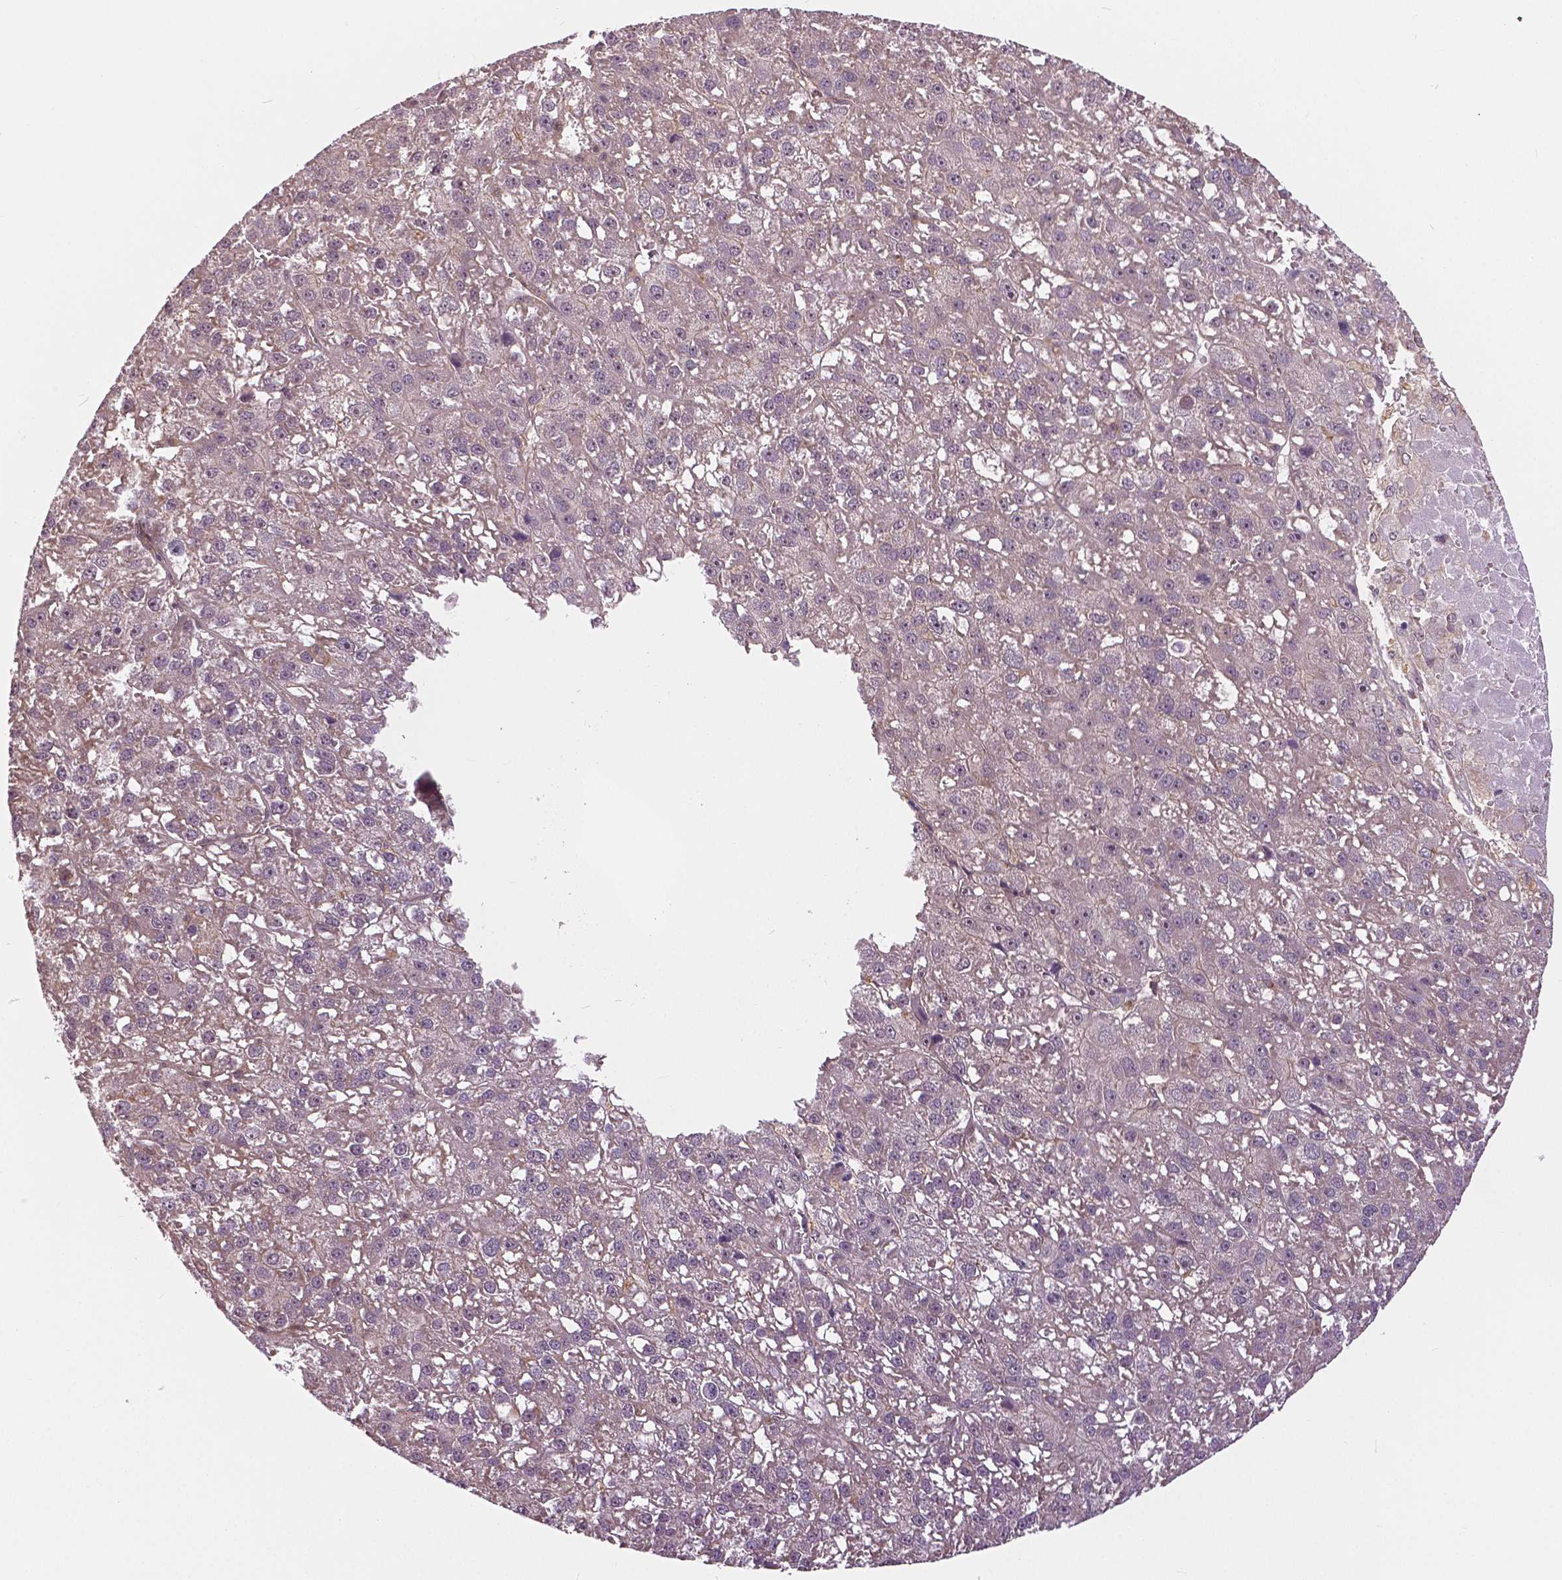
{"staining": {"intensity": "negative", "quantity": "none", "location": "none"}, "tissue": "liver cancer", "cell_type": "Tumor cells", "image_type": "cancer", "snomed": [{"axis": "morphology", "description": "Carcinoma, Hepatocellular, NOS"}, {"axis": "topography", "description": "Liver"}], "caption": "This is a photomicrograph of IHC staining of hepatocellular carcinoma (liver), which shows no staining in tumor cells.", "gene": "ANXA13", "patient": {"sex": "female", "age": 70}}